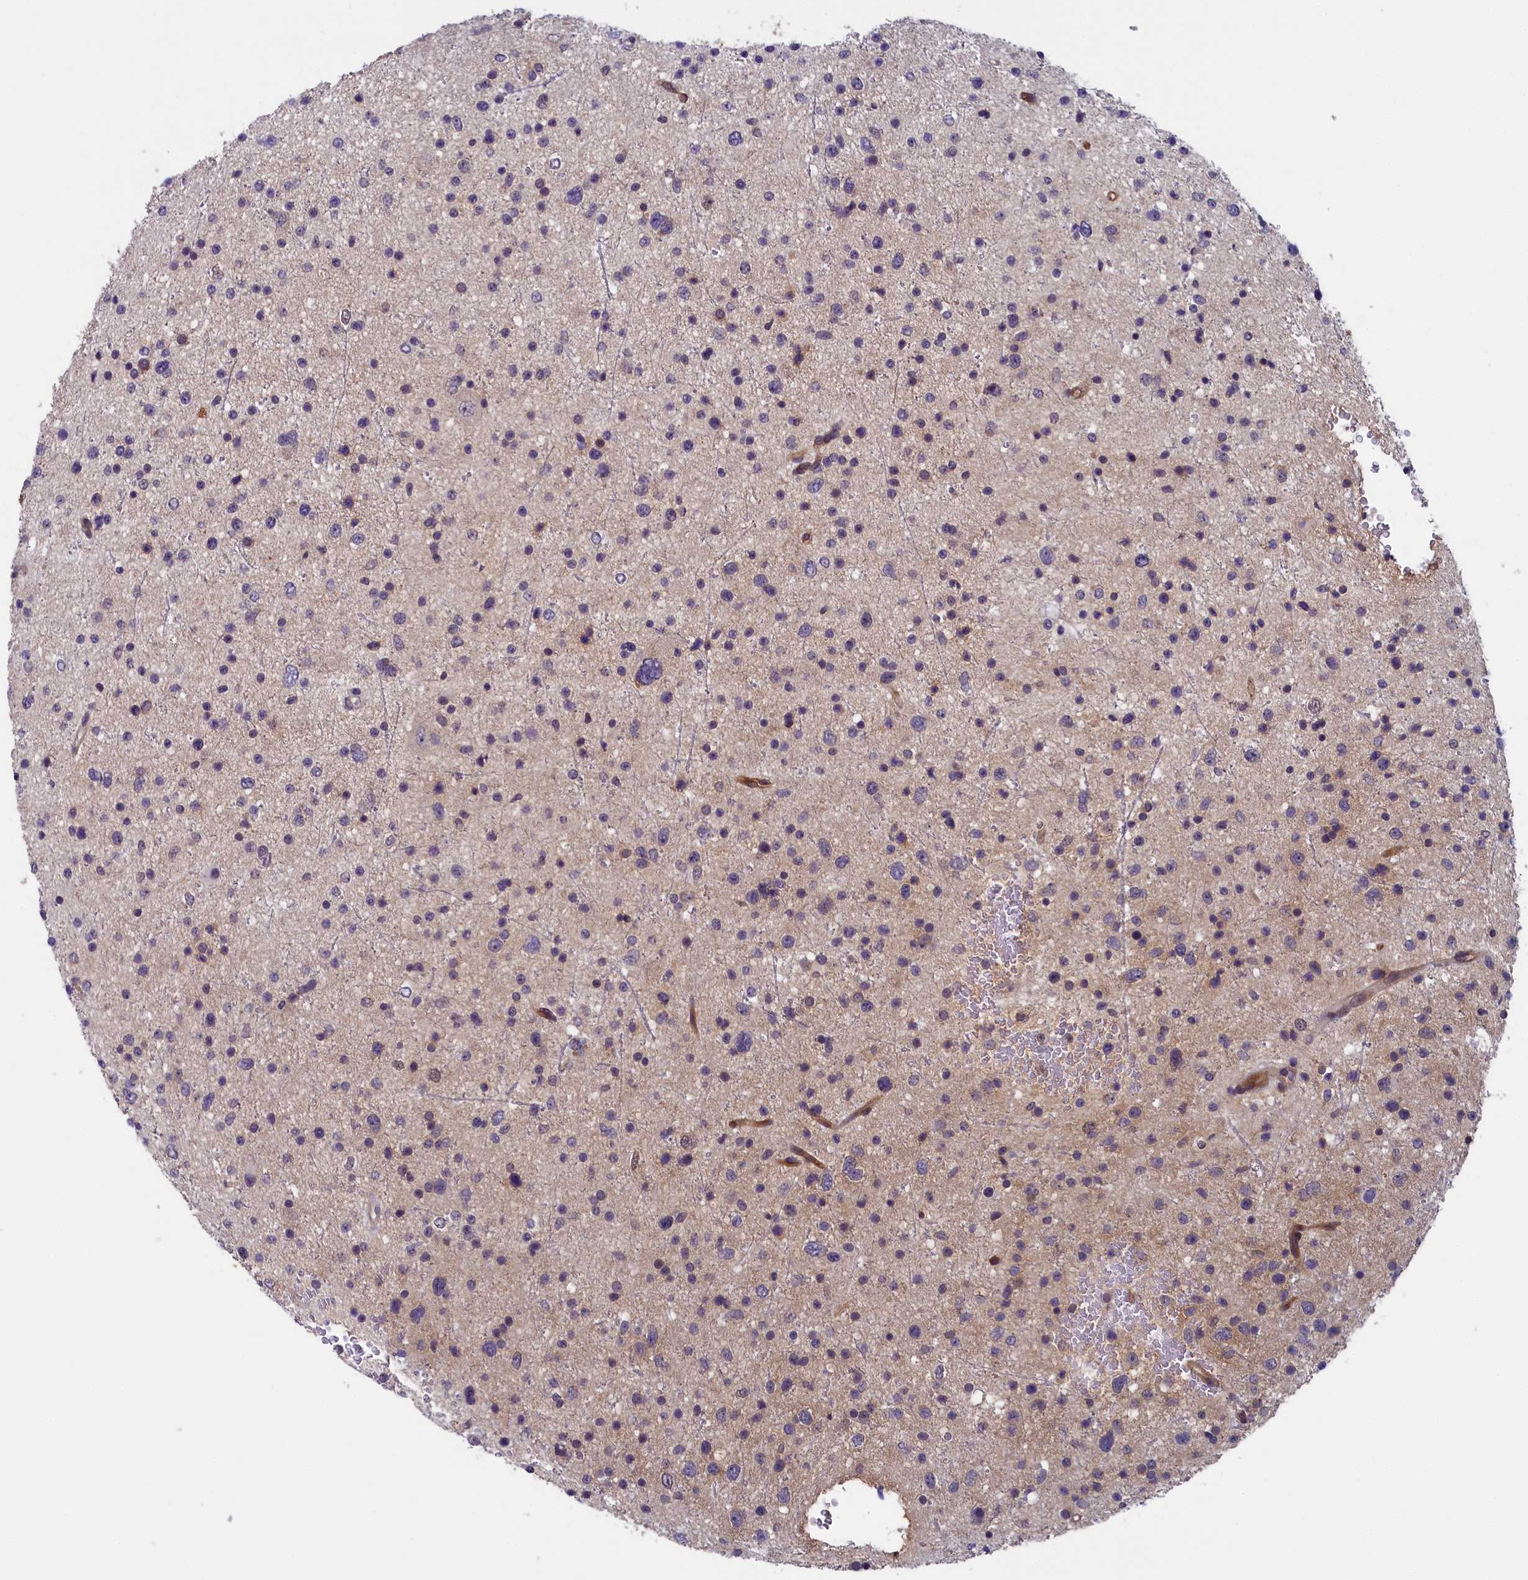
{"staining": {"intensity": "negative", "quantity": "none", "location": "none"}, "tissue": "glioma", "cell_type": "Tumor cells", "image_type": "cancer", "snomed": [{"axis": "morphology", "description": "Glioma, malignant, Low grade"}, {"axis": "topography", "description": "Brain"}], "caption": "High magnification brightfield microscopy of low-grade glioma (malignant) stained with DAB (3,3'-diaminobenzidine) (brown) and counterstained with hematoxylin (blue): tumor cells show no significant expression.", "gene": "ANKRD39", "patient": {"sex": "female", "age": 37}}